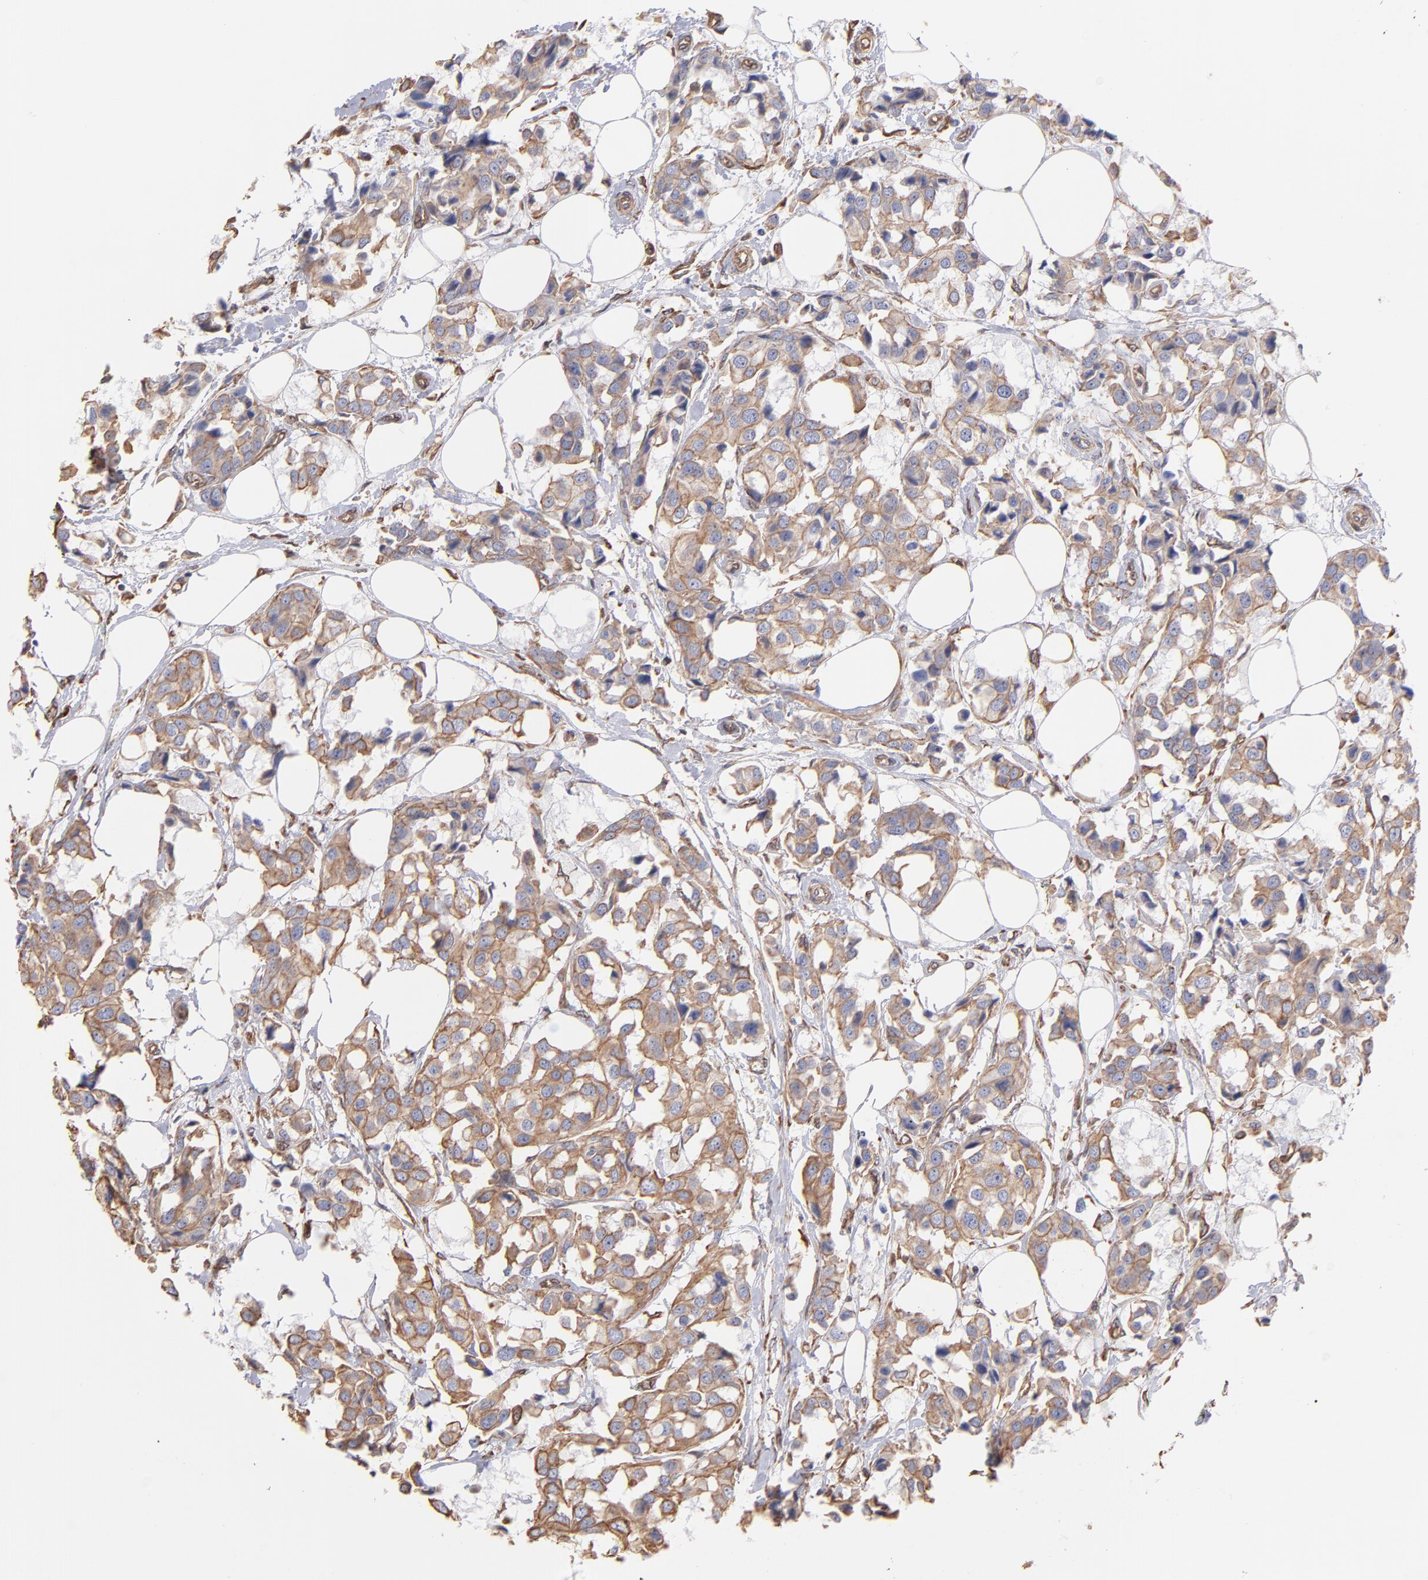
{"staining": {"intensity": "moderate", "quantity": ">75%", "location": "cytoplasmic/membranous"}, "tissue": "breast cancer", "cell_type": "Tumor cells", "image_type": "cancer", "snomed": [{"axis": "morphology", "description": "Duct carcinoma"}, {"axis": "topography", "description": "Breast"}], "caption": "Breast cancer (intraductal carcinoma) stained with a protein marker reveals moderate staining in tumor cells.", "gene": "PLEC", "patient": {"sex": "female", "age": 80}}